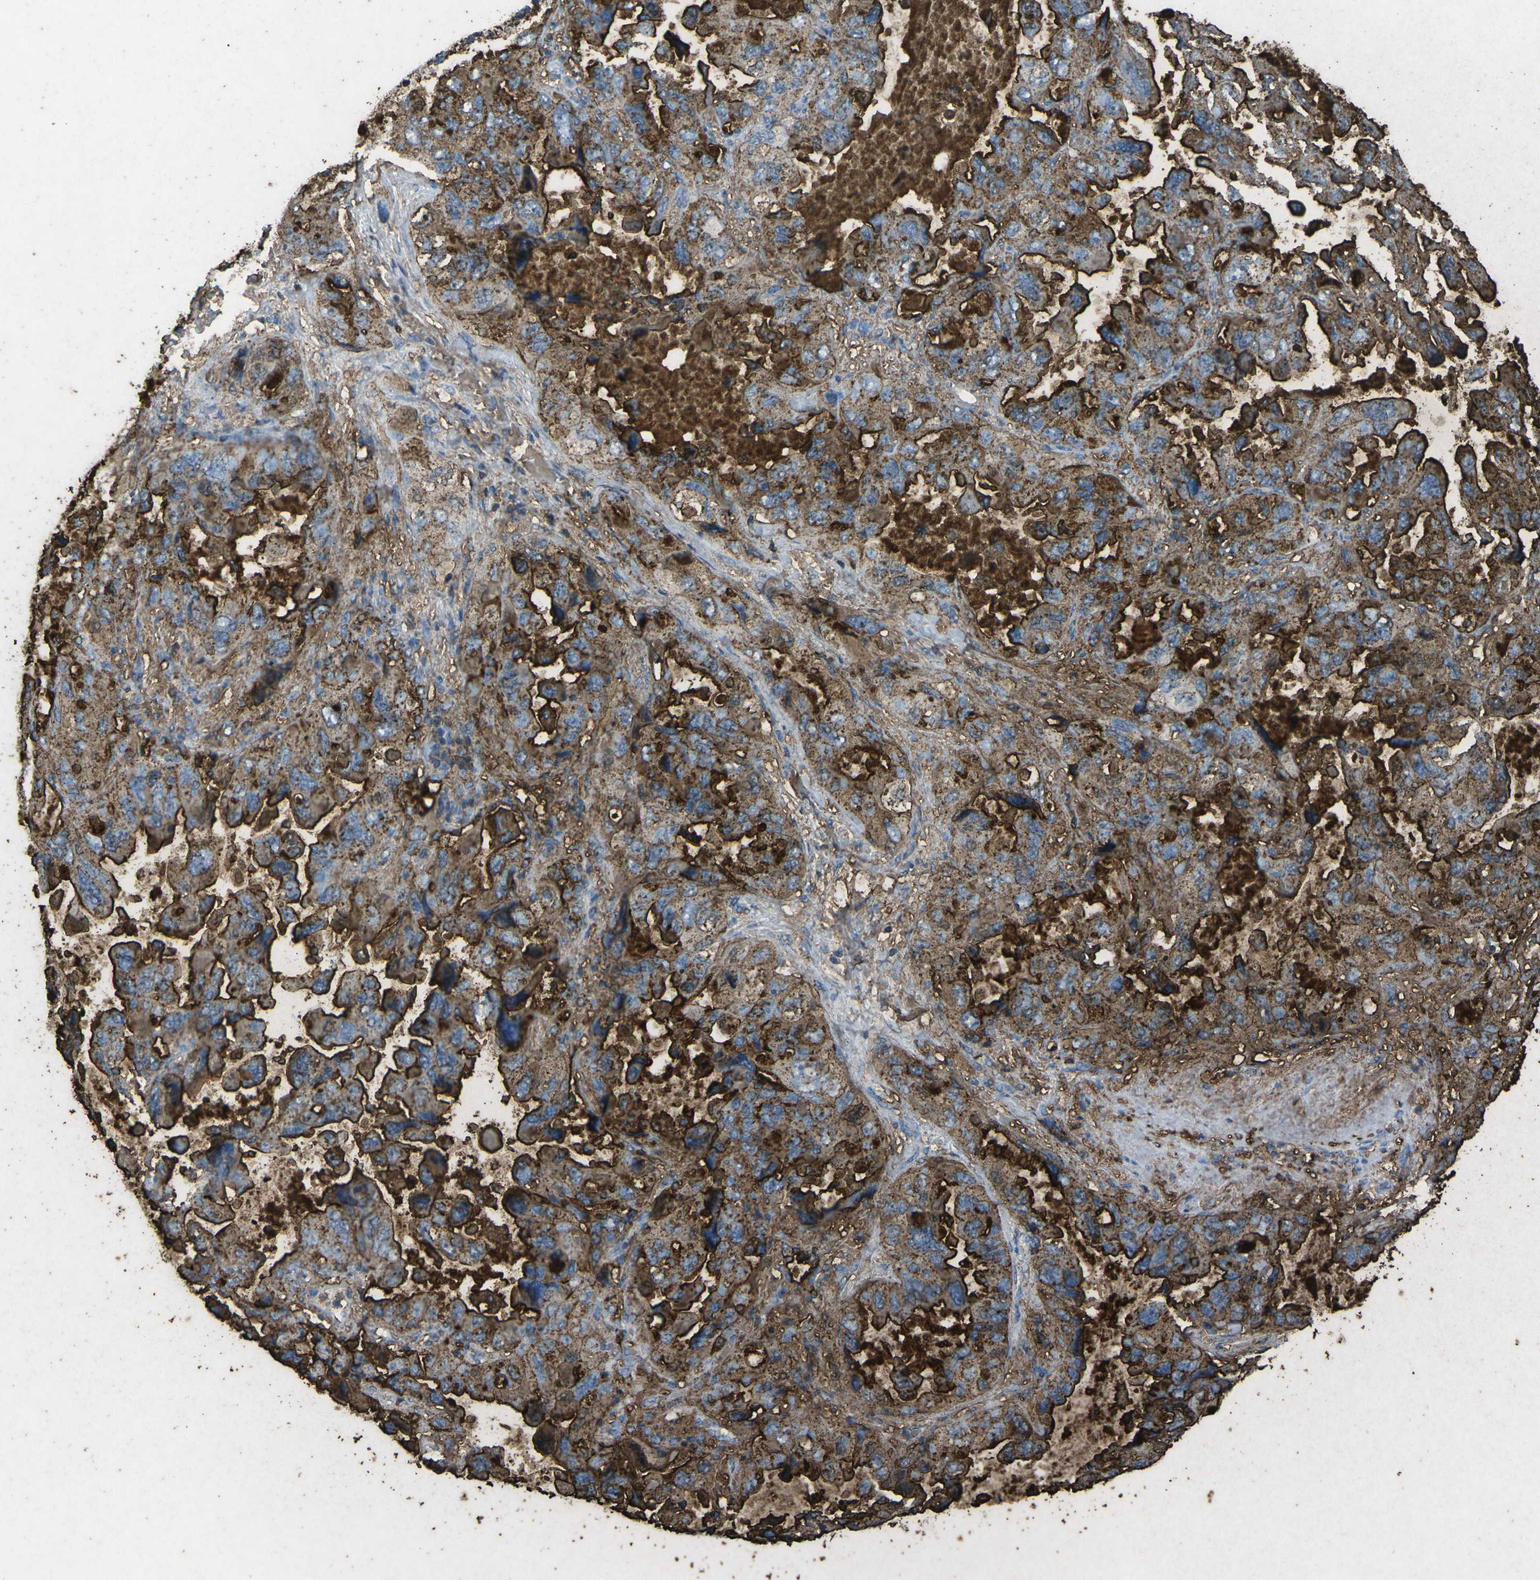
{"staining": {"intensity": "strong", "quantity": ">75%", "location": "cytoplasmic/membranous"}, "tissue": "lung cancer", "cell_type": "Tumor cells", "image_type": "cancer", "snomed": [{"axis": "morphology", "description": "Squamous cell carcinoma, NOS"}, {"axis": "topography", "description": "Lung"}], "caption": "Immunohistochemistry photomicrograph of lung squamous cell carcinoma stained for a protein (brown), which demonstrates high levels of strong cytoplasmic/membranous expression in approximately >75% of tumor cells.", "gene": "CTAGE1", "patient": {"sex": "female", "age": 73}}